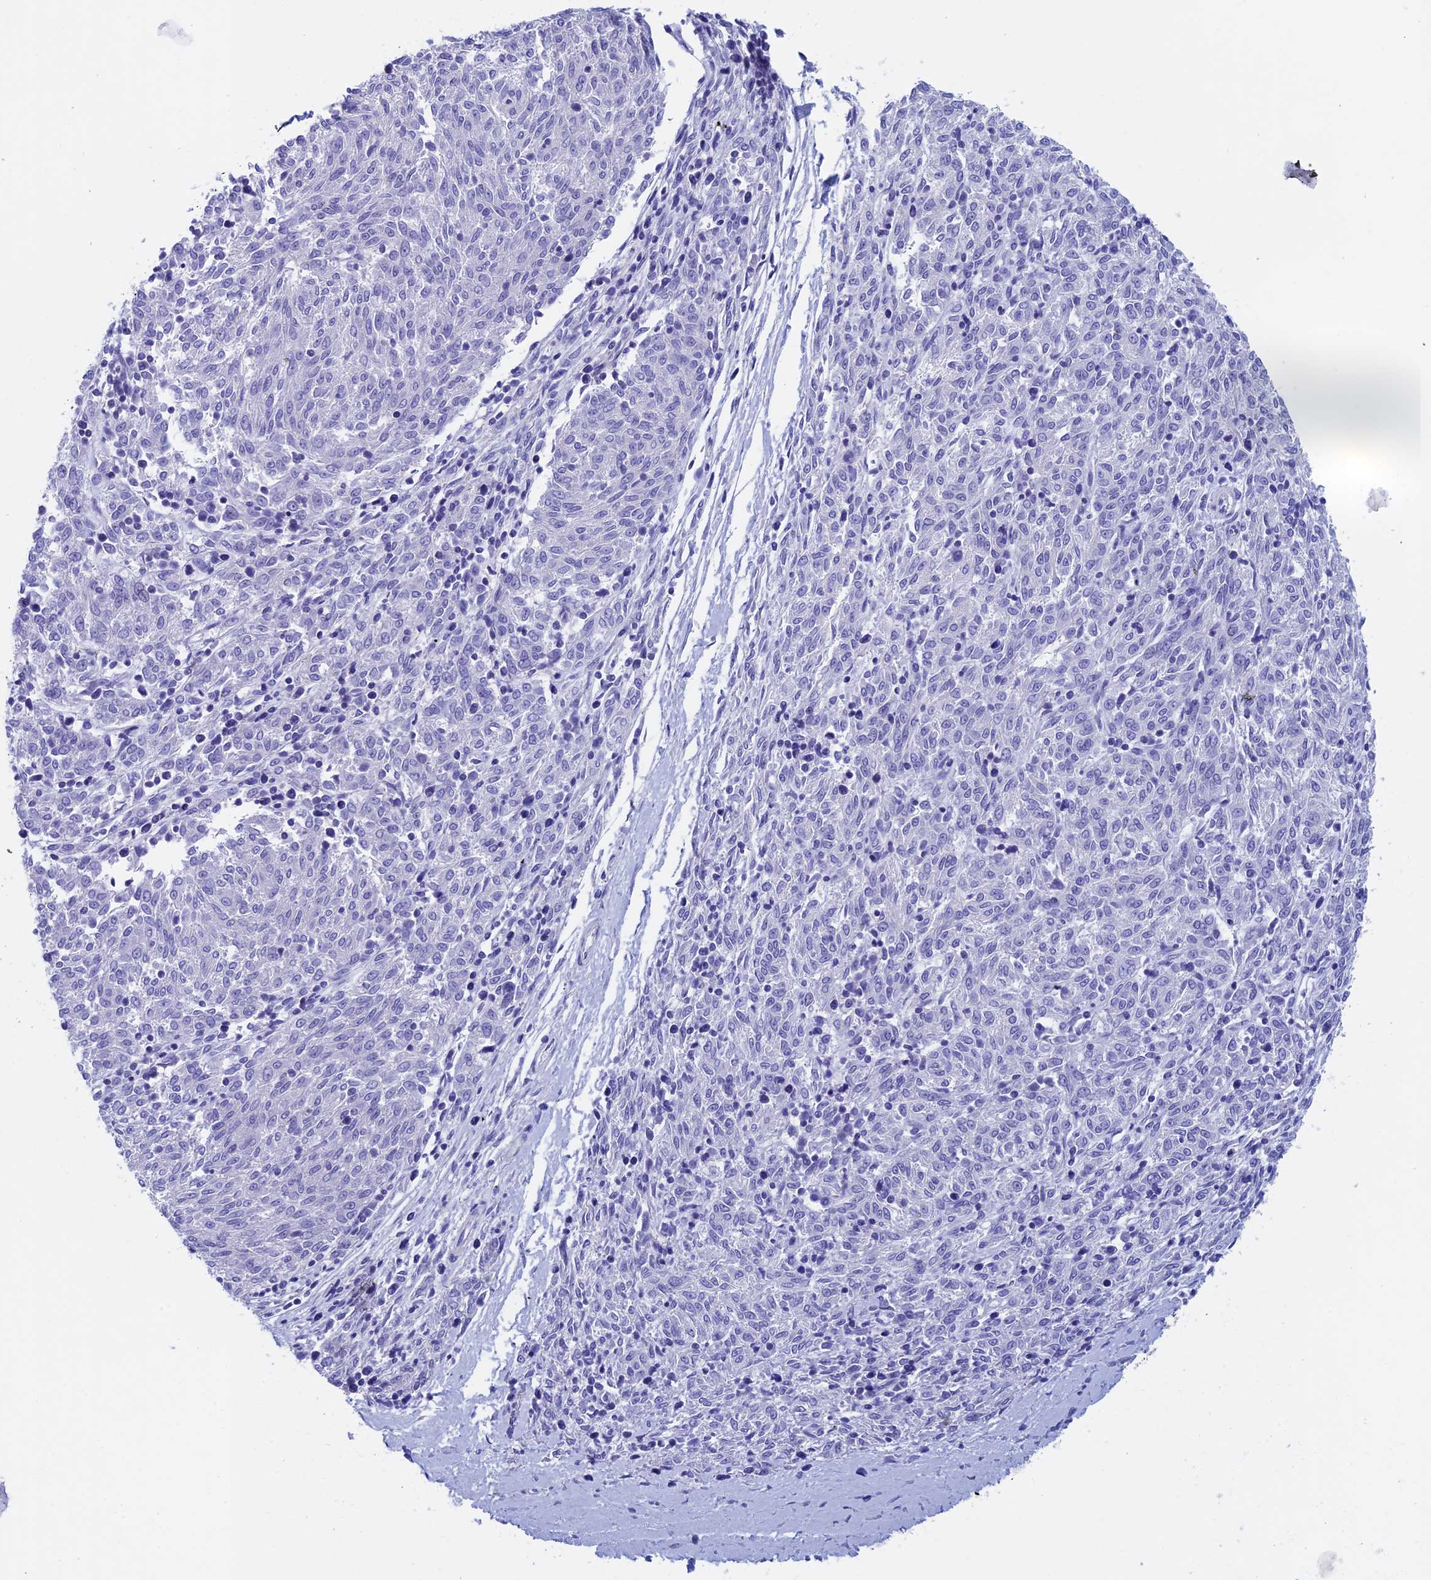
{"staining": {"intensity": "negative", "quantity": "none", "location": "none"}, "tissue": "melanoma", "cell_type": "Tumor cells", "image_type": "cancer", "snomed": [{"axis": "morphology", "description": "Malignant melanoma, NOS"}, {"axis": "topography", "description": "Skin"}], "caption": "High power microscopy micrograph of an IHC micrograph of malignant melanoma, revealing no significant staining in tumor cells.", "gene": "SEPTIN1", "patient": {"sex": "female", "age": 72}}